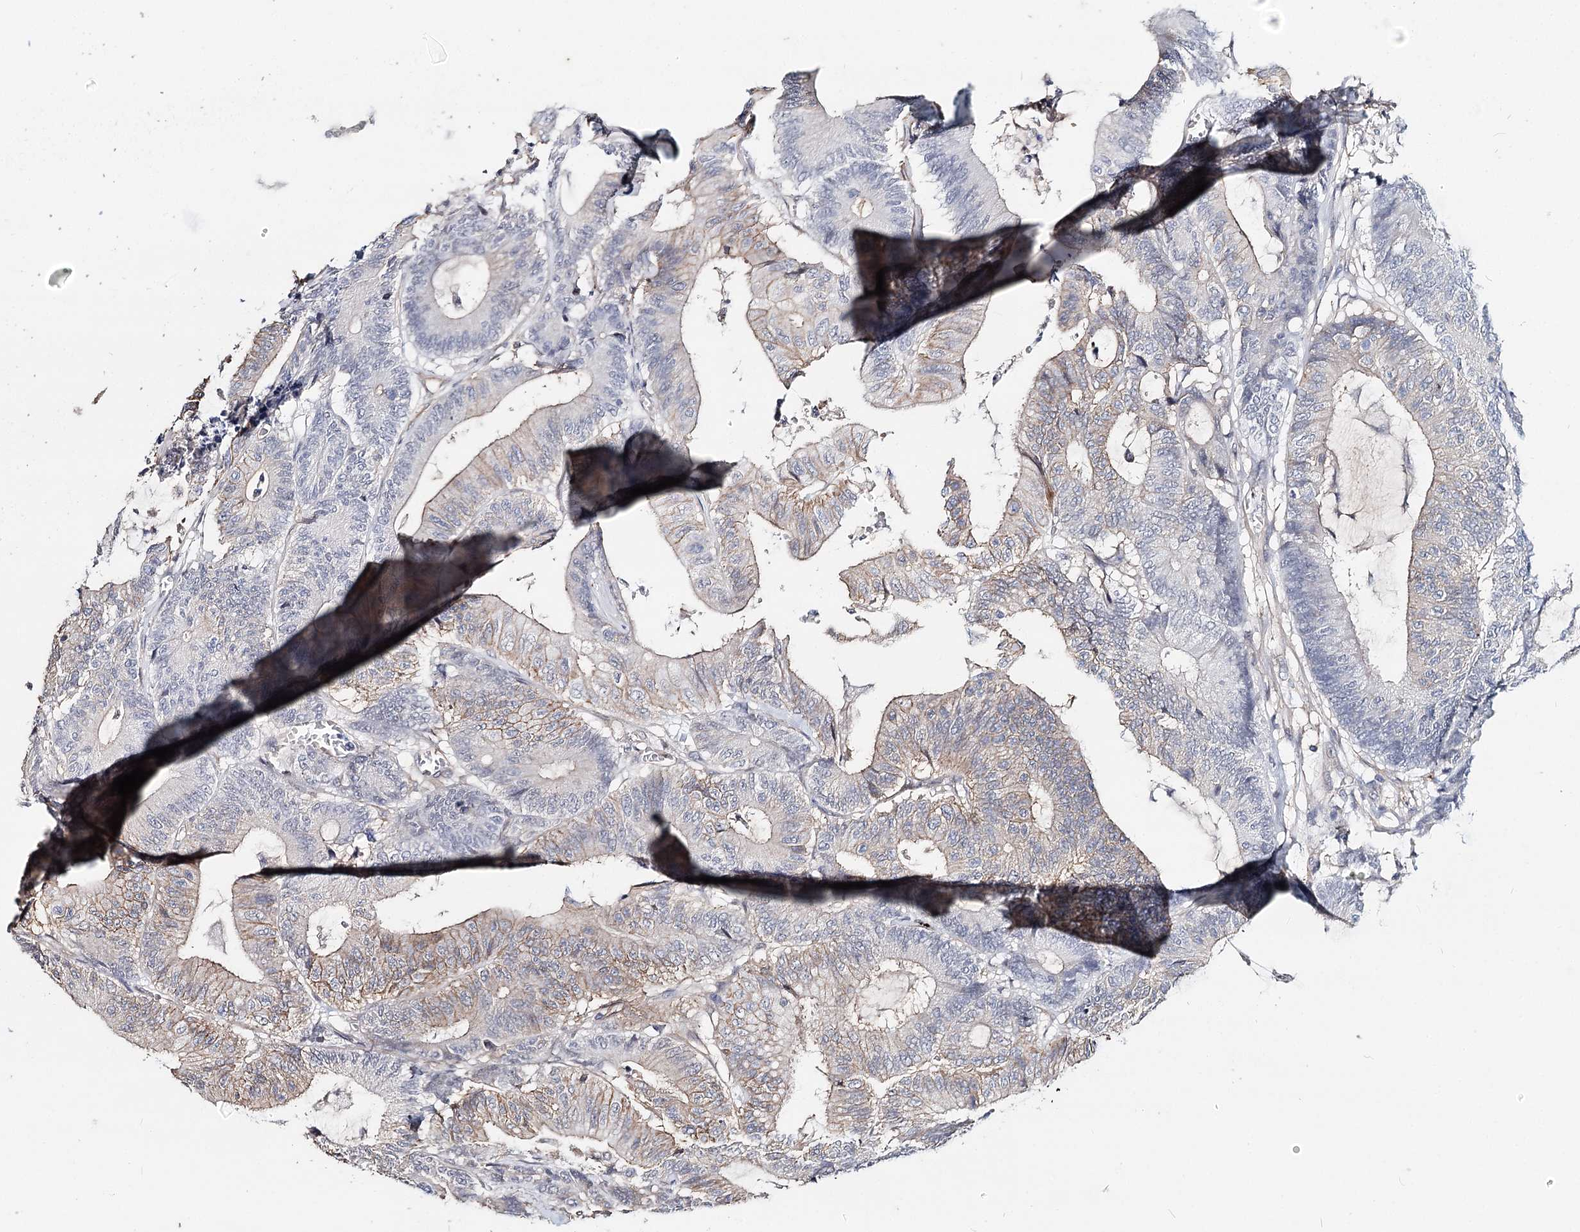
{"staining": {"intensity": "weak", "quantity": "25%-75%", "location": "cytoplasmic/membranous"}, "tissue": "colorectal cancer", "cell_type": "Tumor cells", "image_type": "cancer", "snomed": [{"axis": "morphology", "description": "Adenocarcinoma, NOS"}, {"axis": "topography", "description": "Colon"}], "caption": "Colorectal adenocarcinoma stained with a brown dye demonstrates weak cytoplasmic/membranous positive staining in about 25%-75% of tumor cells.", "gene": "TMEM218", "patient": {"sex": "female", "age": 84}}